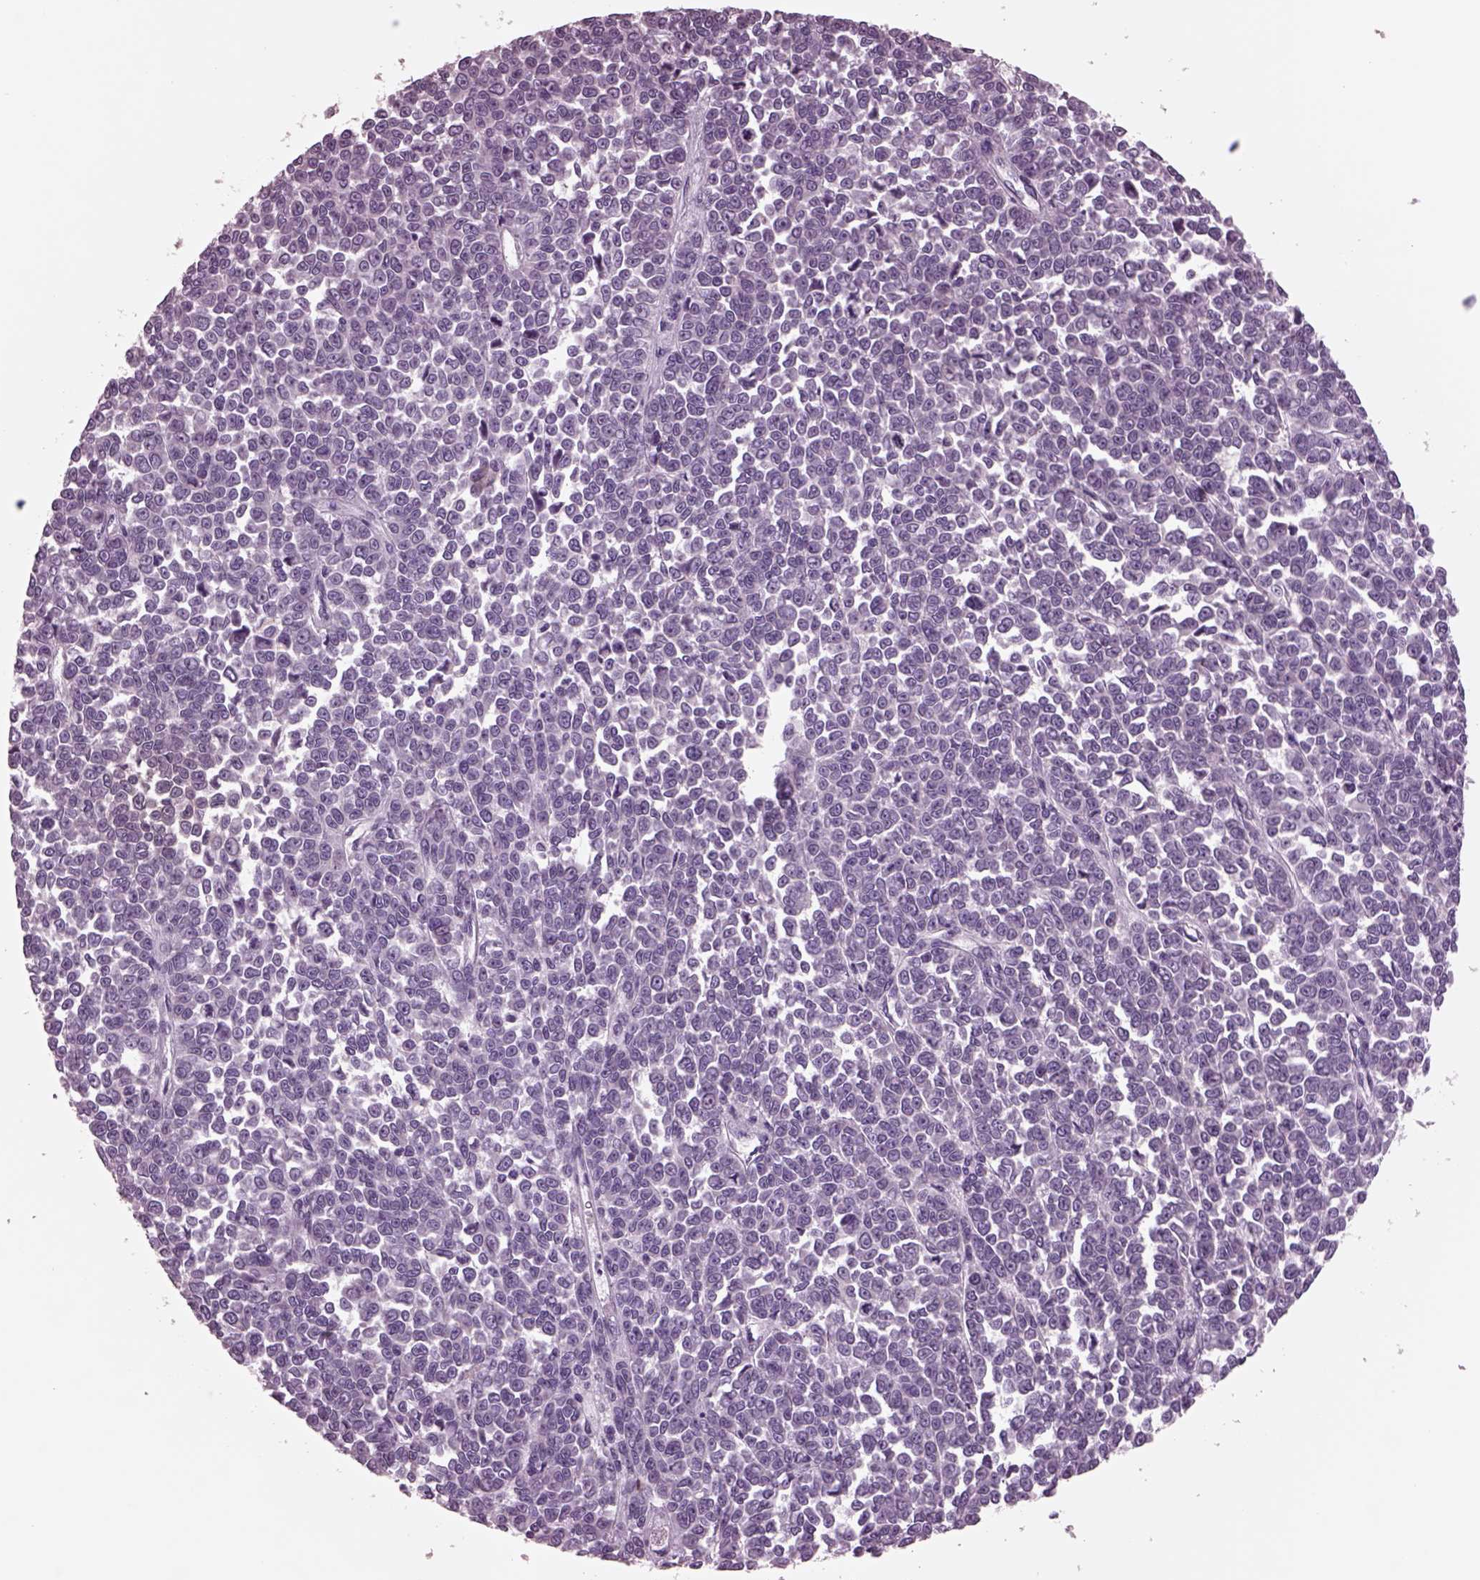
{"staining": {"intensity": "negative", "quantity": "none", "location": "none"}, "tissue": "melanoma", "cell_type": "Tumor cells", "image_type": "cancer", "snomed": [{"axis": "morphology", "description": "Malignant melanoma, NOS"}, {"axis": "topography", "description": "Skin"}], "caption": "A high-resolution photomicrograph shows immunohistochemistry (IHC) staining of melanoma, which displays no significant expression in tumor cells. The staining is performed using DAB (3,3'-diaminobenzidine) brown chromogen with nuclei counter-stained in using hematoxylin.", "gene": "AP4M1", "patient": {"sex": "female", "age": 95}}